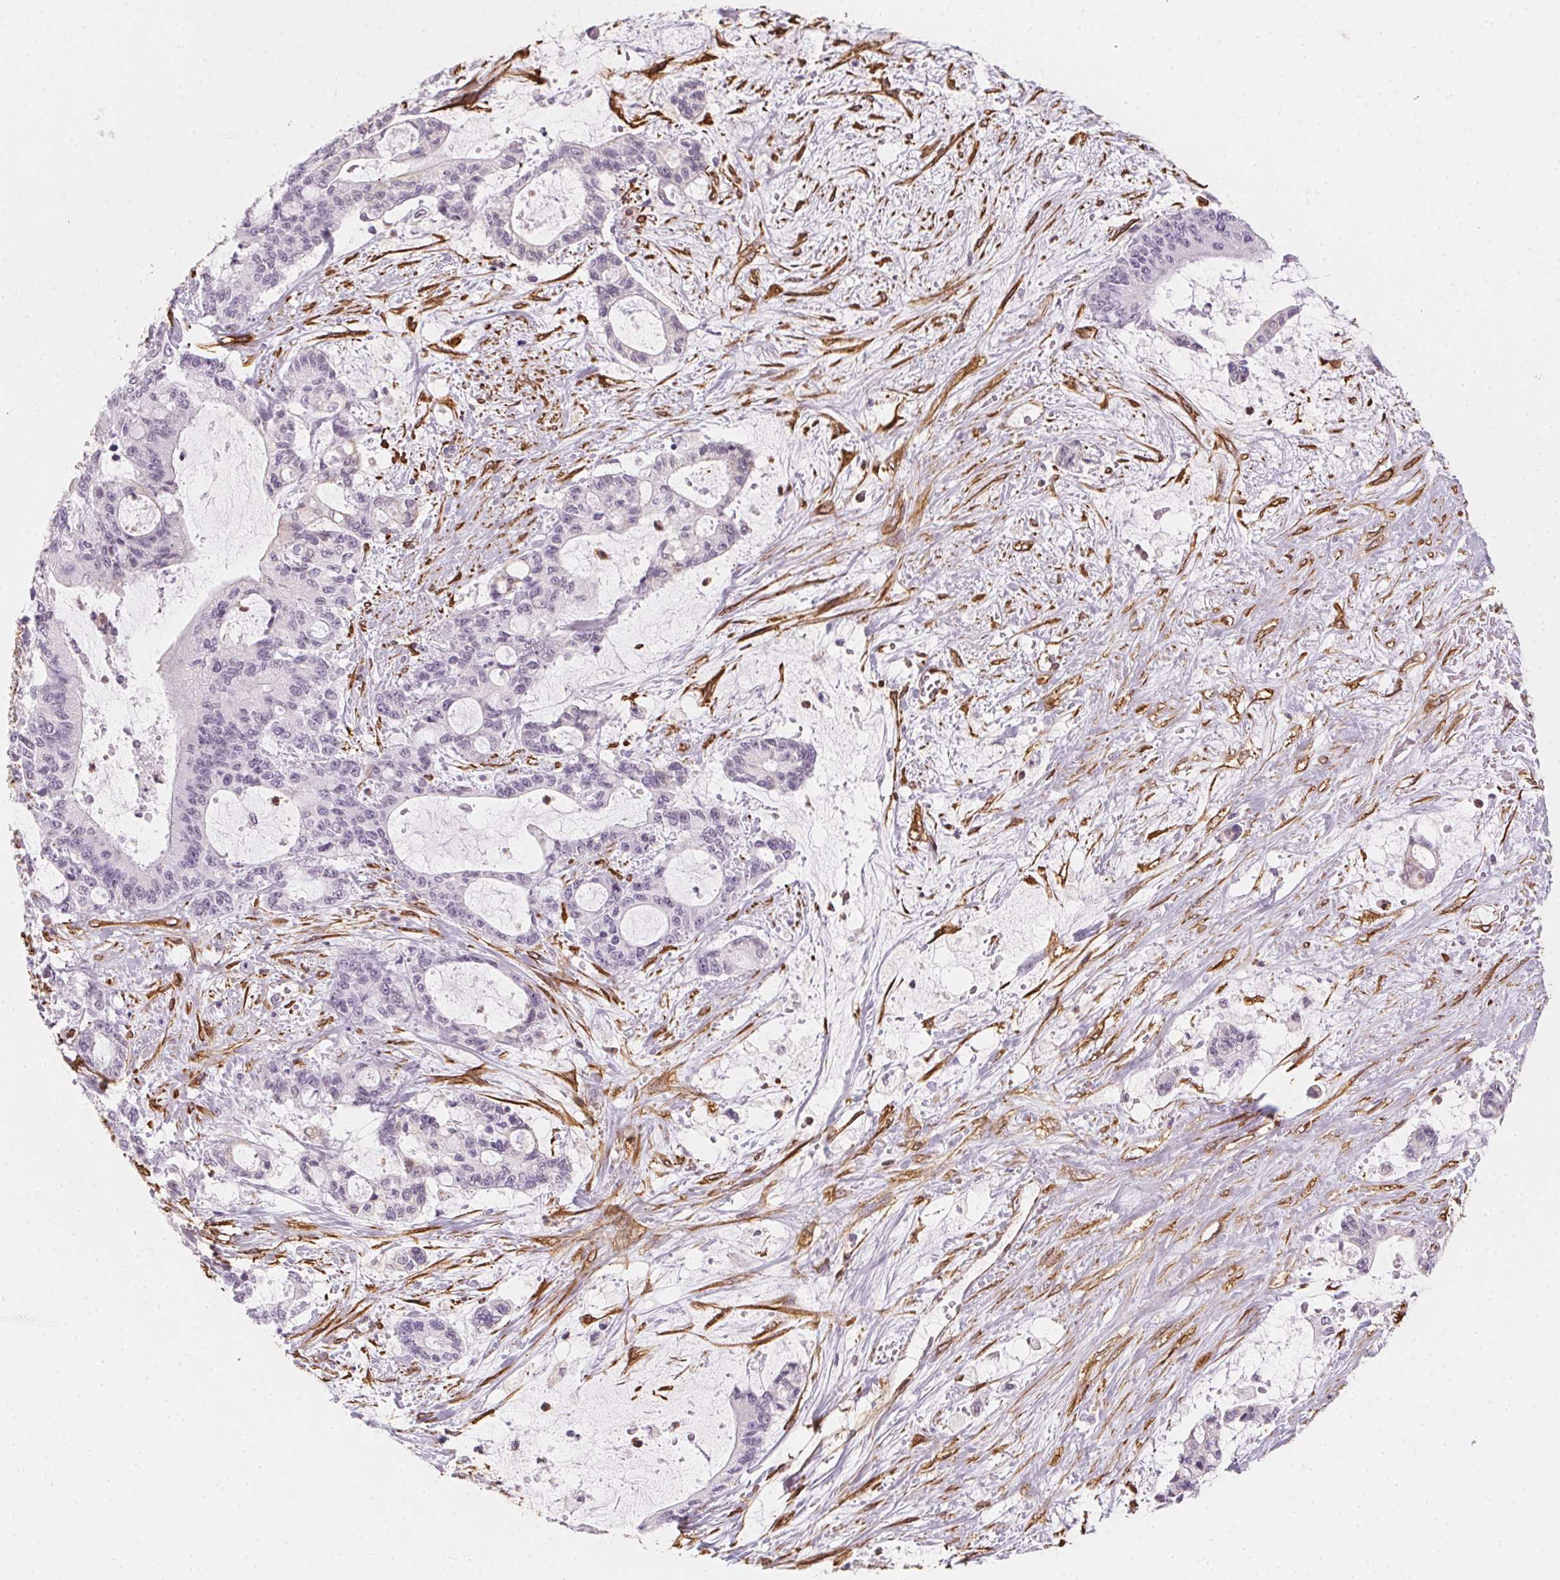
{"staining": {"intensity": "negative", "quantity": "none", "location": "none"}, "tissue": "liver cancer", "cell_type": "Tumor cells", "image_type": "cancer", "snomed": [{"axis": "morphology", "description": "Normal tissue, NOS"}, {"axis": "morphology", "description": "Cholangiocarcinoma"}, {"axis": "topography", "description": "Liver"}, {"axis": "topography", "description": "Peripheral nerve tissue"}], "caption": "An immunohistochemistry (IHC) histopathology image of liver cholangiocarcinoma is shown. There is no staining in tumor cells of liver cholangiocarcinoma.", "gene": "RSBN1", "patient": {"sex": "female", "age": 73}}